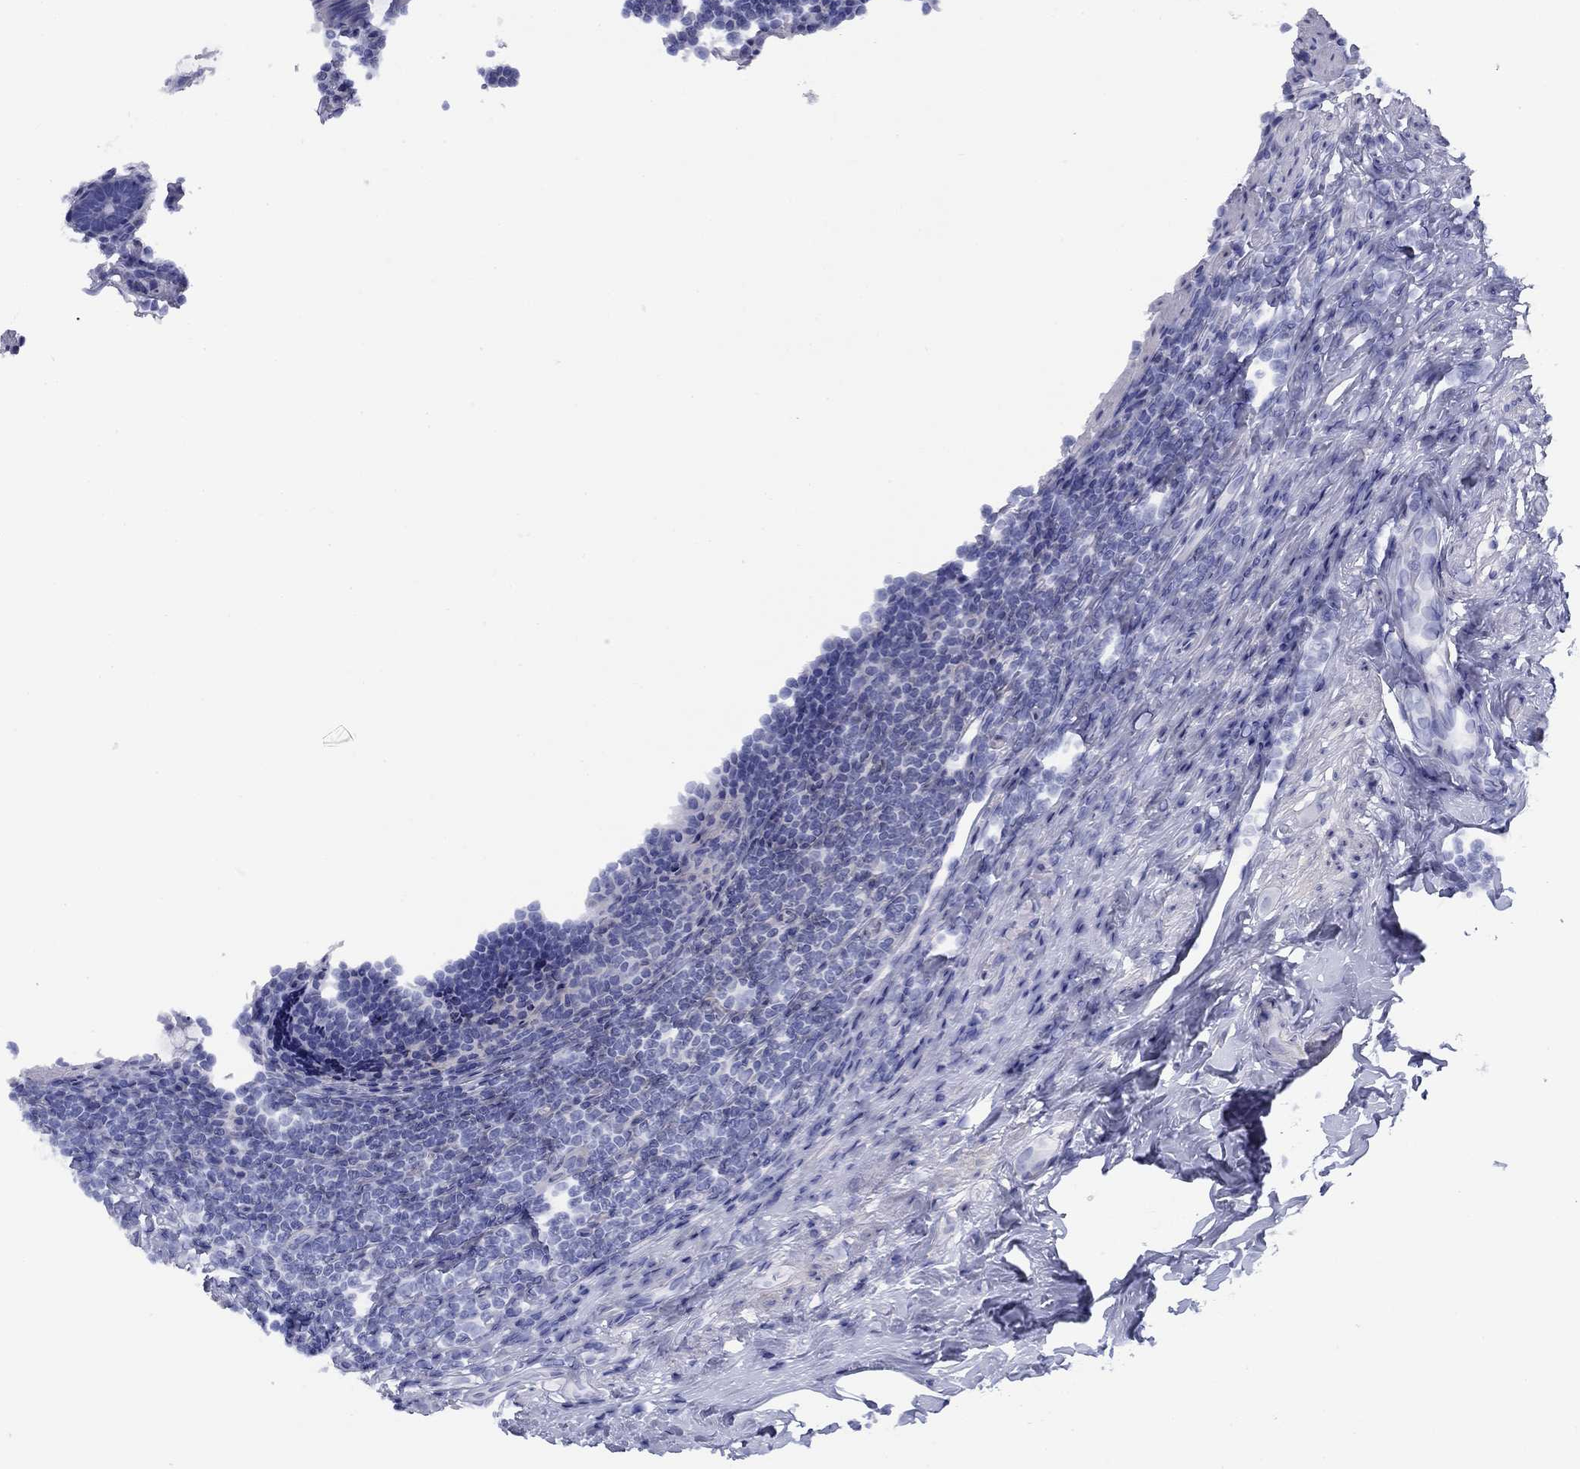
{"staining": {"intensity": "negative", "quantity": "none", "location": "none"}, "tissue": "appendix", "cell_type": "Glandular cells", "image_type": "normal", "snomed": [{"axis": "morphology", "description": "Normal tissue, NOS"}, {"axis": "topography", "description": "Appendix"}], "caption": "Immunohistochemistry (IHC) photomicrograph of unremarkable appendix: human appendix stained with DAB (3,3'-diaminobenzidine) exhibits no significant protein expression in glandular cells. (Brightfield microscopy of DAB immunohistochemistry (IHC) at high magnification).", "gene": "TIGD4", "patient": {"sex": "male", "age": 47}}